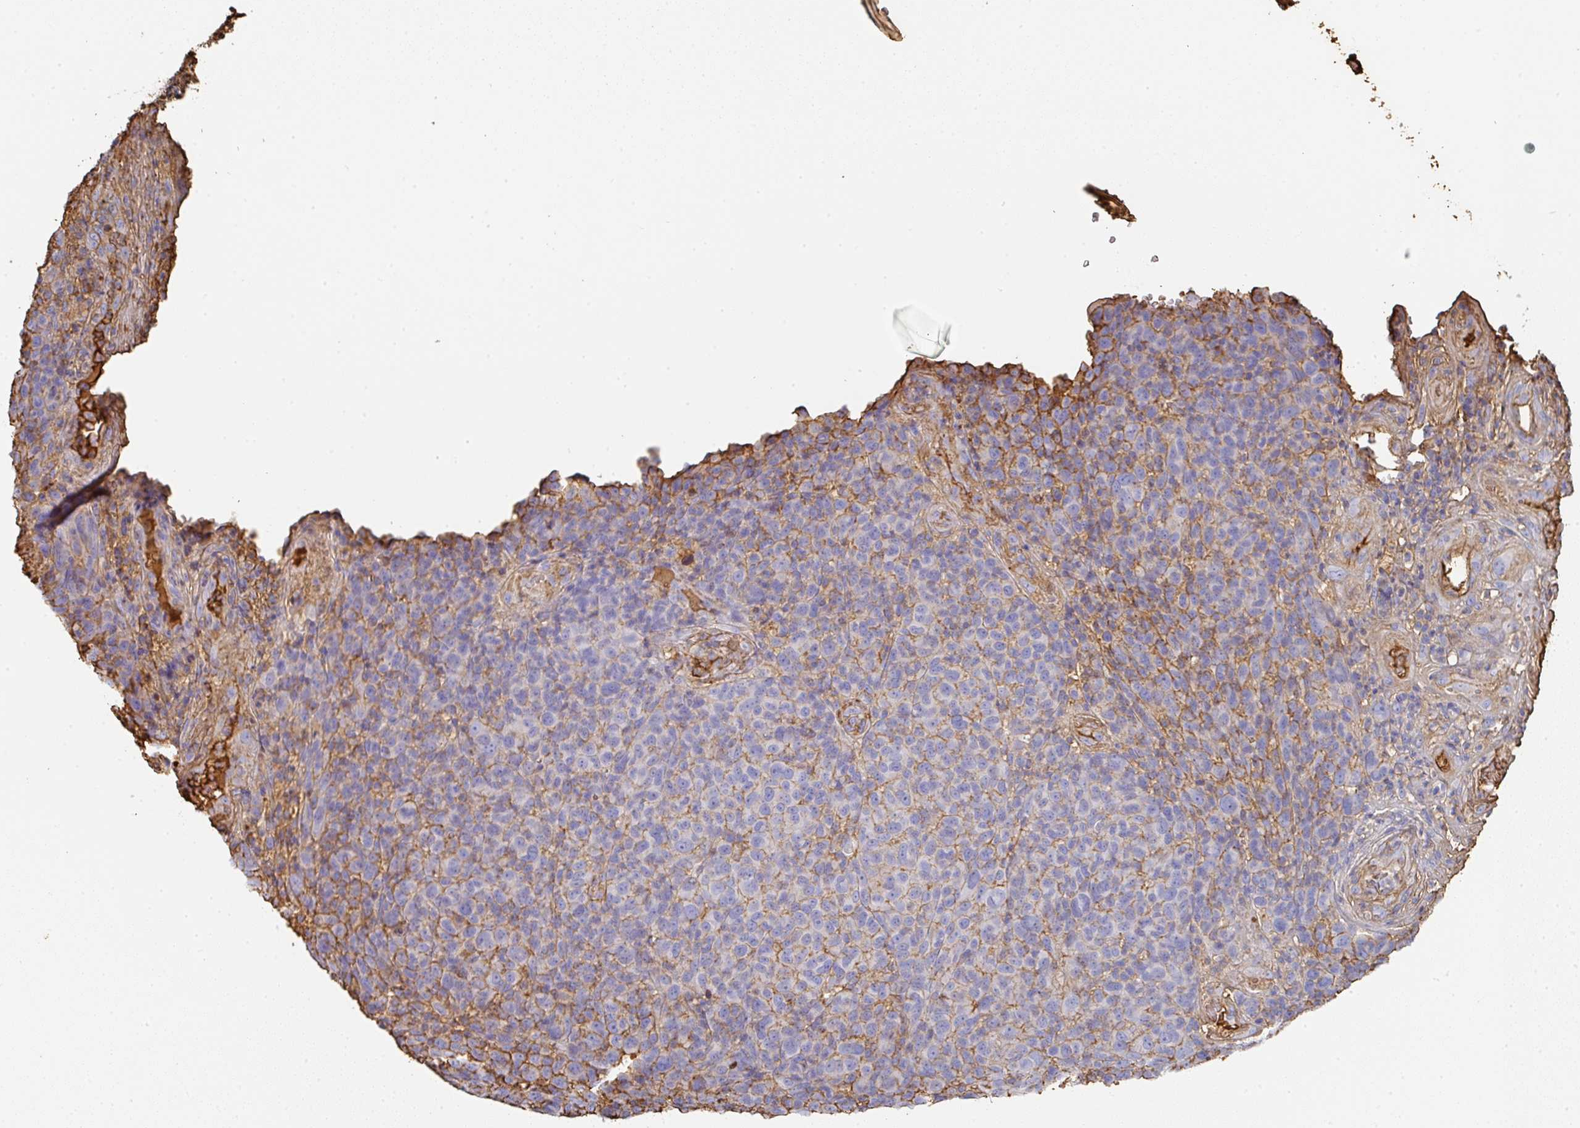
{"staining": {"intensity": "moderate", "quantity": "<25%", "location": "cytoplasmic/membranous"}, "tissue": "melanoma", "cell_type": "Tumor cells", "image_type": "cancer", "snomed": [{"axis": "morphology", "description": "Malignant melanoma, NOS"}, {"axis": "topography", "description": "Skin"}], "caption": "Melanoma stained with a protein marker demonstrates moderate staining in tumor cells.", "gene": "ALB", "patient": {"sex": "male", "age": 49}}